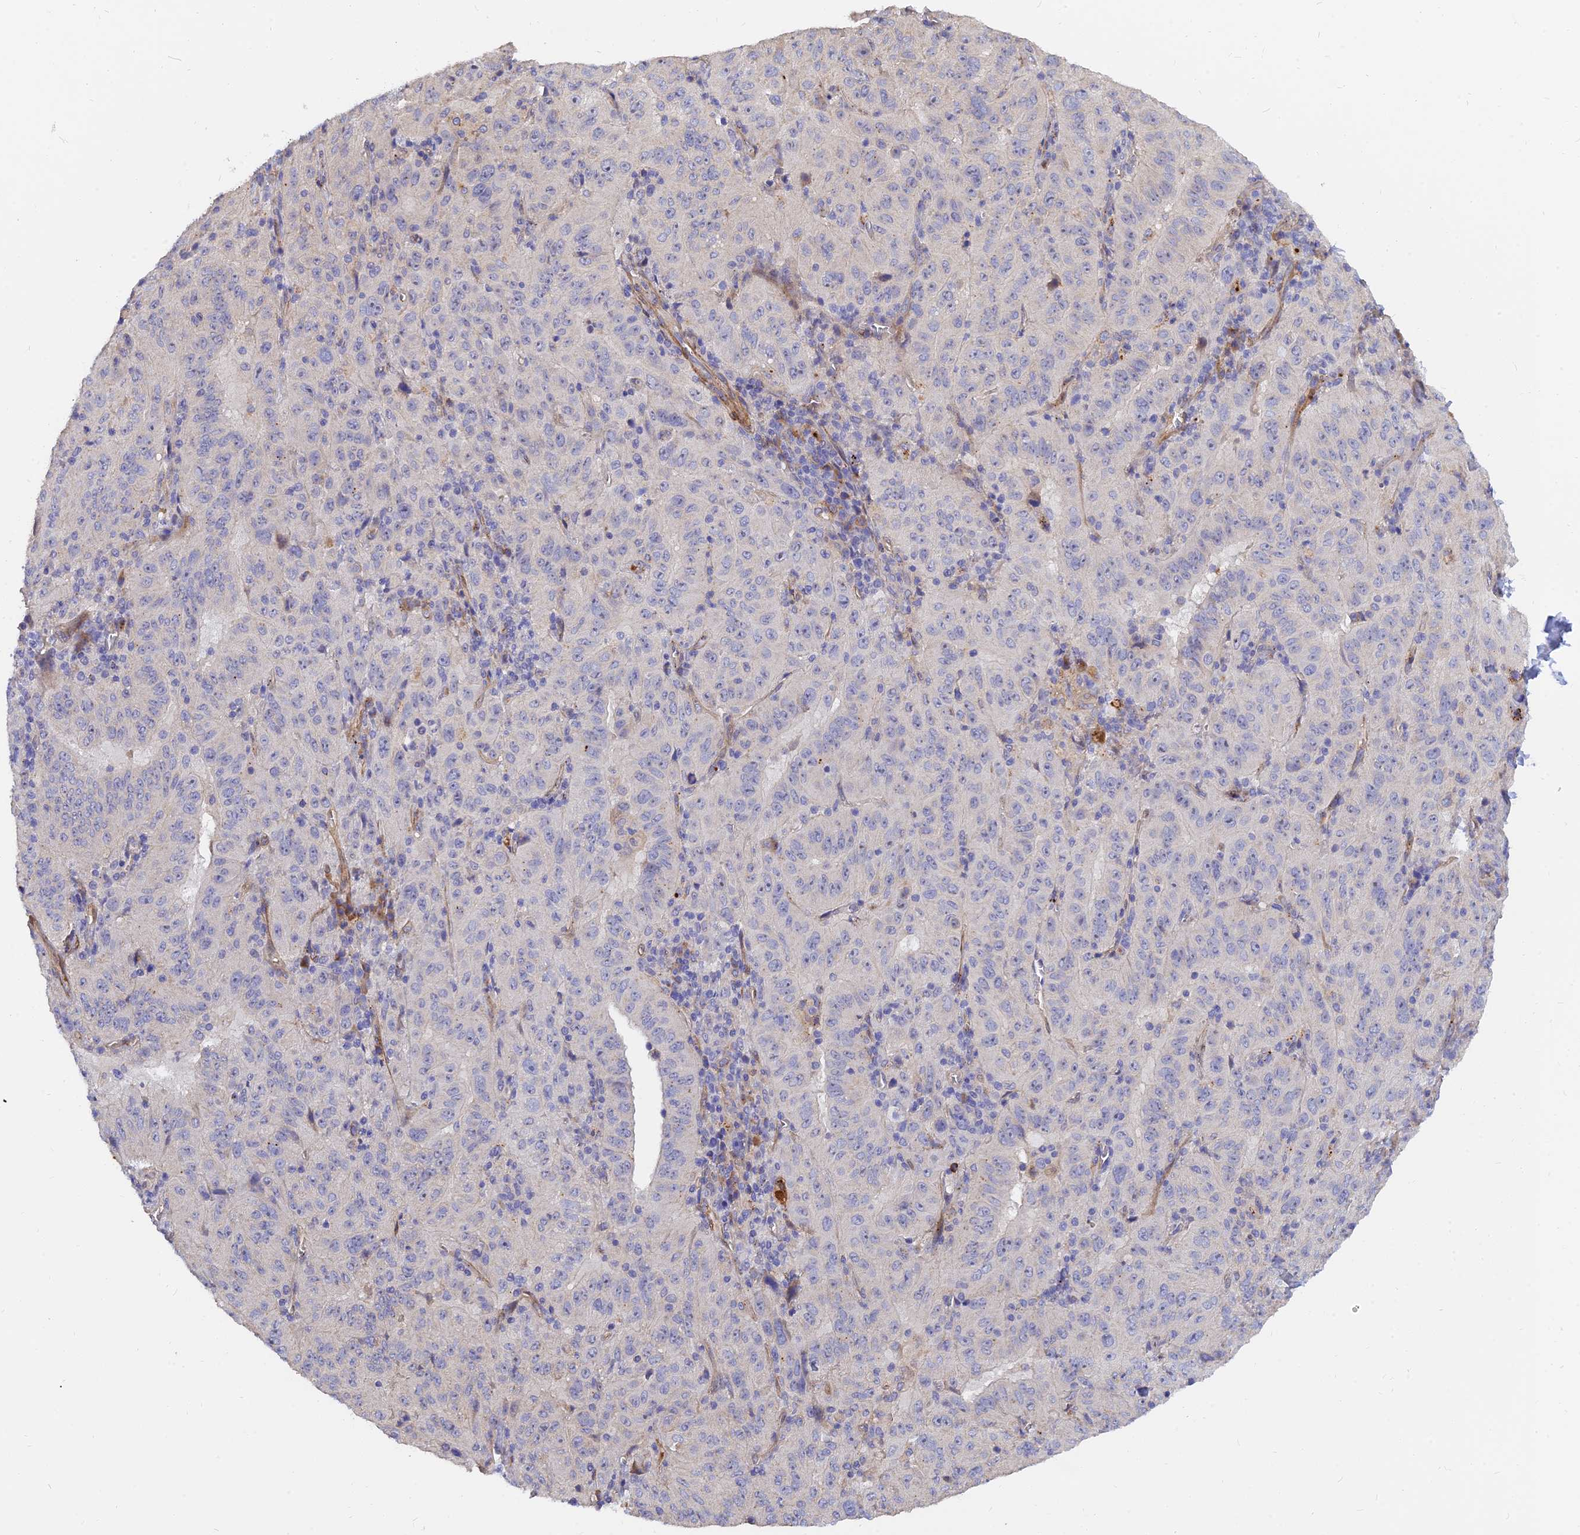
{"staining": {"intensity": "negative", "quantity": "none", "location": "none"}, "tissue": "pancreatic cancer", "cell_type": "Tumor cells", "image_type": "cancer", "snomed": [{"axis": "morphology", "description": "Adenocarcinoma, NOS"}, {"axis": "topography", "description": "Pancreas"}], "caption": "Immunohistochemistry image of neoplastic tissue: pancreatic cancer (adenocarcinoma) stained with DAB shows no significant protein expression in tumor cells. (DAB IHC visualized using brightfield microscopy, high magnification).", "gene": "MRPL35", "patient": {"sex": "male", "age": 63}}